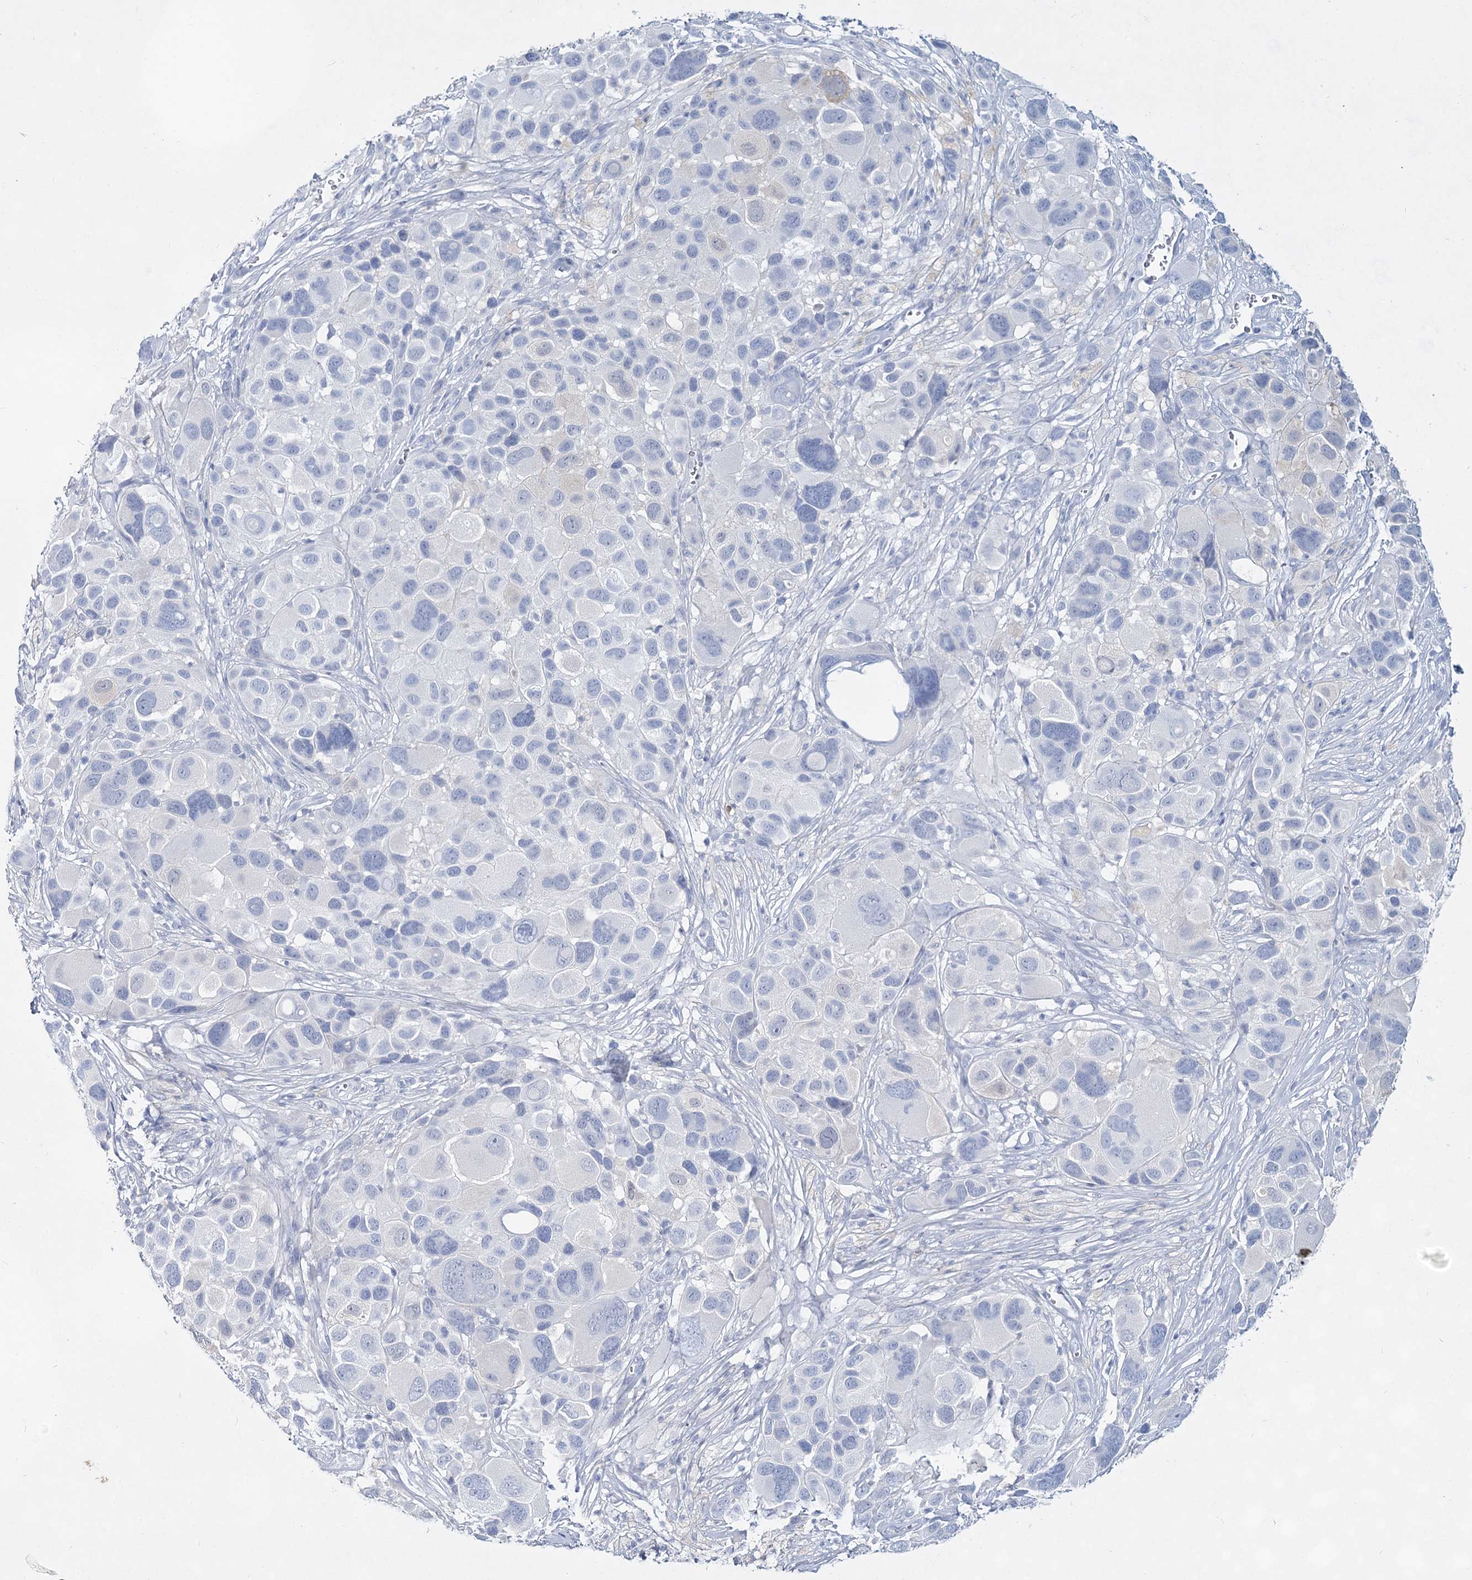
{"staining": {"intensity": "negative", "quantity": "none", "location": "none"}, "tissue": "melanoma", "cell_type": "Tumor cells", "image_type": "cancer", "snomed": [{"axis": "morphology", "description": "Malignant melanoma, NOS"}, {"axis": "topography", "description": "Skin of trunk"}], "caption": "Melanoma stained for a protein using IHC displays no expression tumor cells.", "gene": "SLC17A2", "patient": {"sex": "male", "age": 71}}